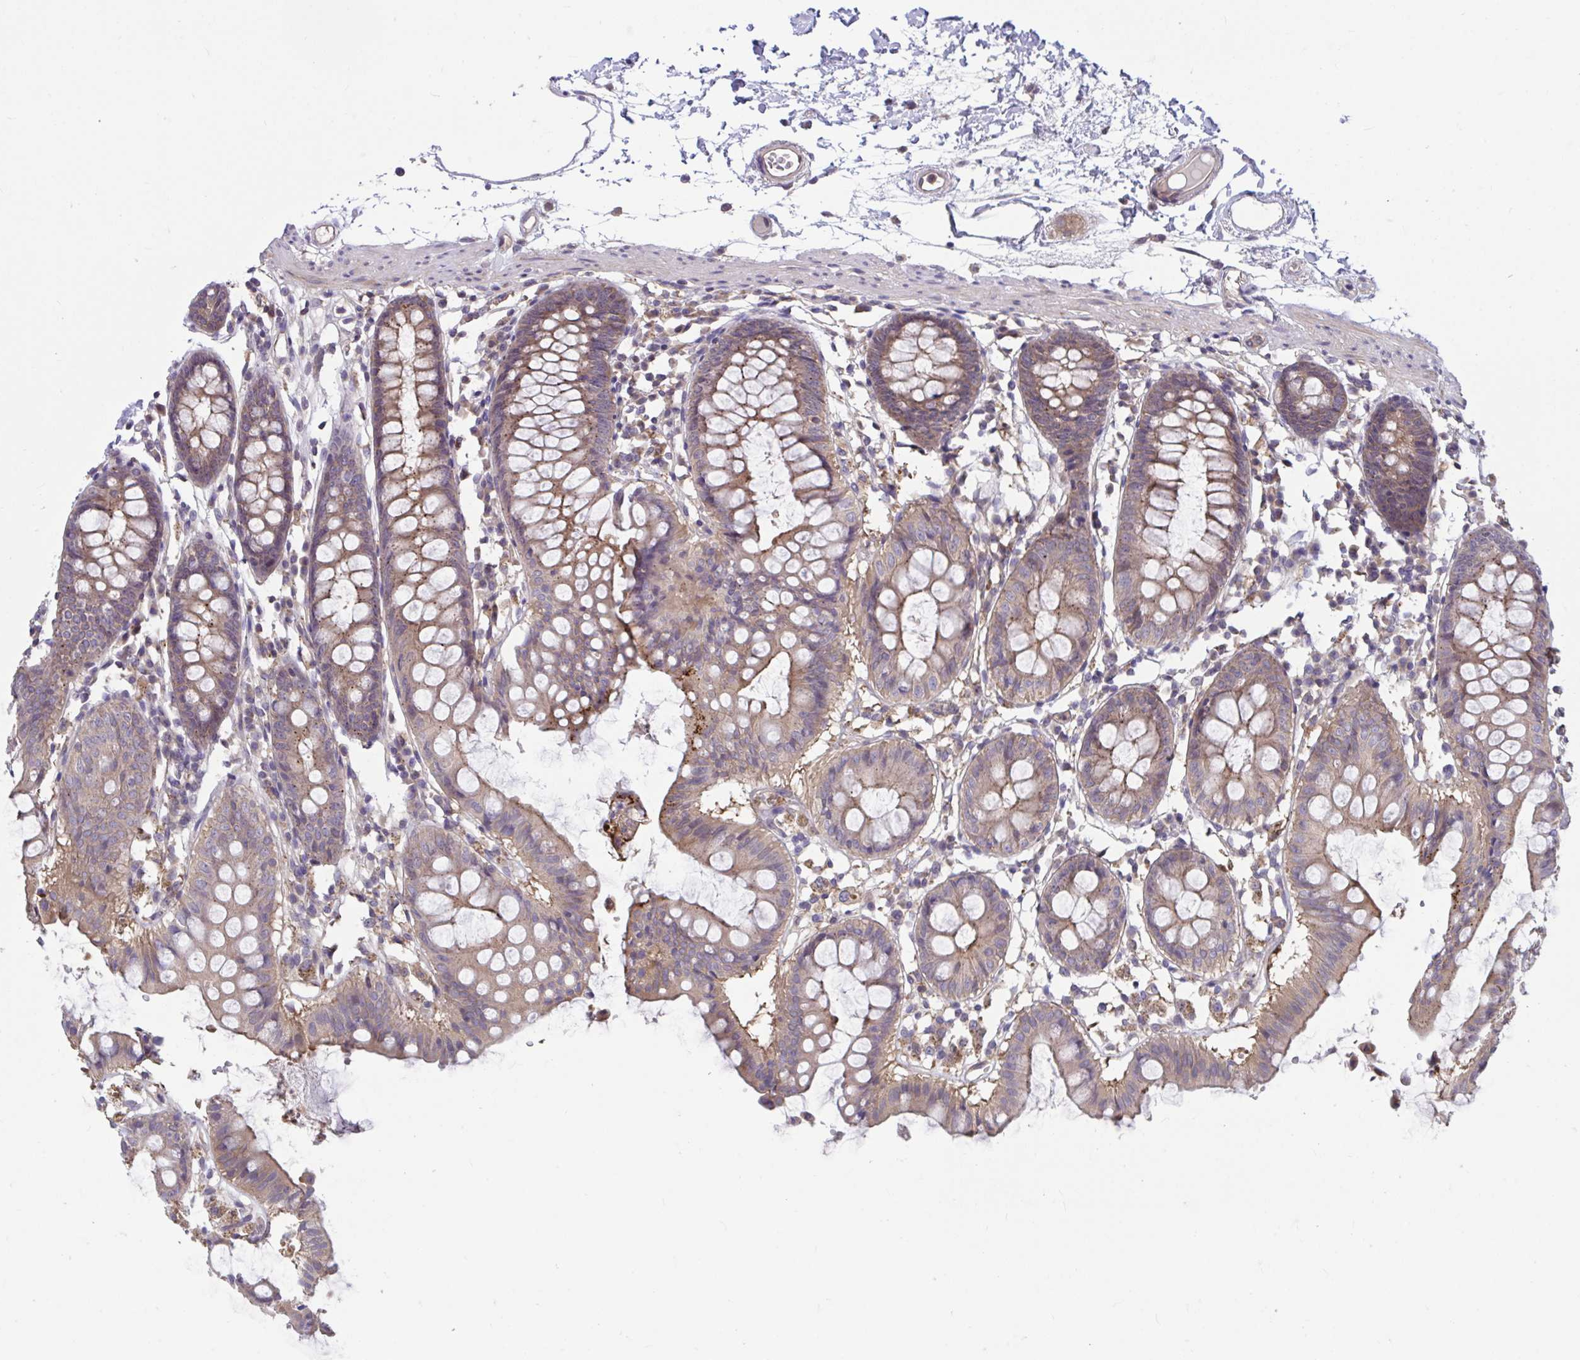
{"staining": {"intensity": "moderate", "quantity": "25%-75%", "location": "cytoplasmic/membranous"}, "tissue": "colon", "cell_type": "Endothelial cells", "image_type": "normal", "snomed": [{"axis": "morphology", "description": "Normal tissue, NOS"}, {"axis": "topography", "description": "Colon"}], "caption": "This image shows immunohistochemistry (IHC) staining of unremarkable colon, with medium moderate cytoplasmic/membranous expression in approximately 25%-75% of endothelial cells.", "gene": "IST1", "patient": {"sex": "female", "age": 84}}